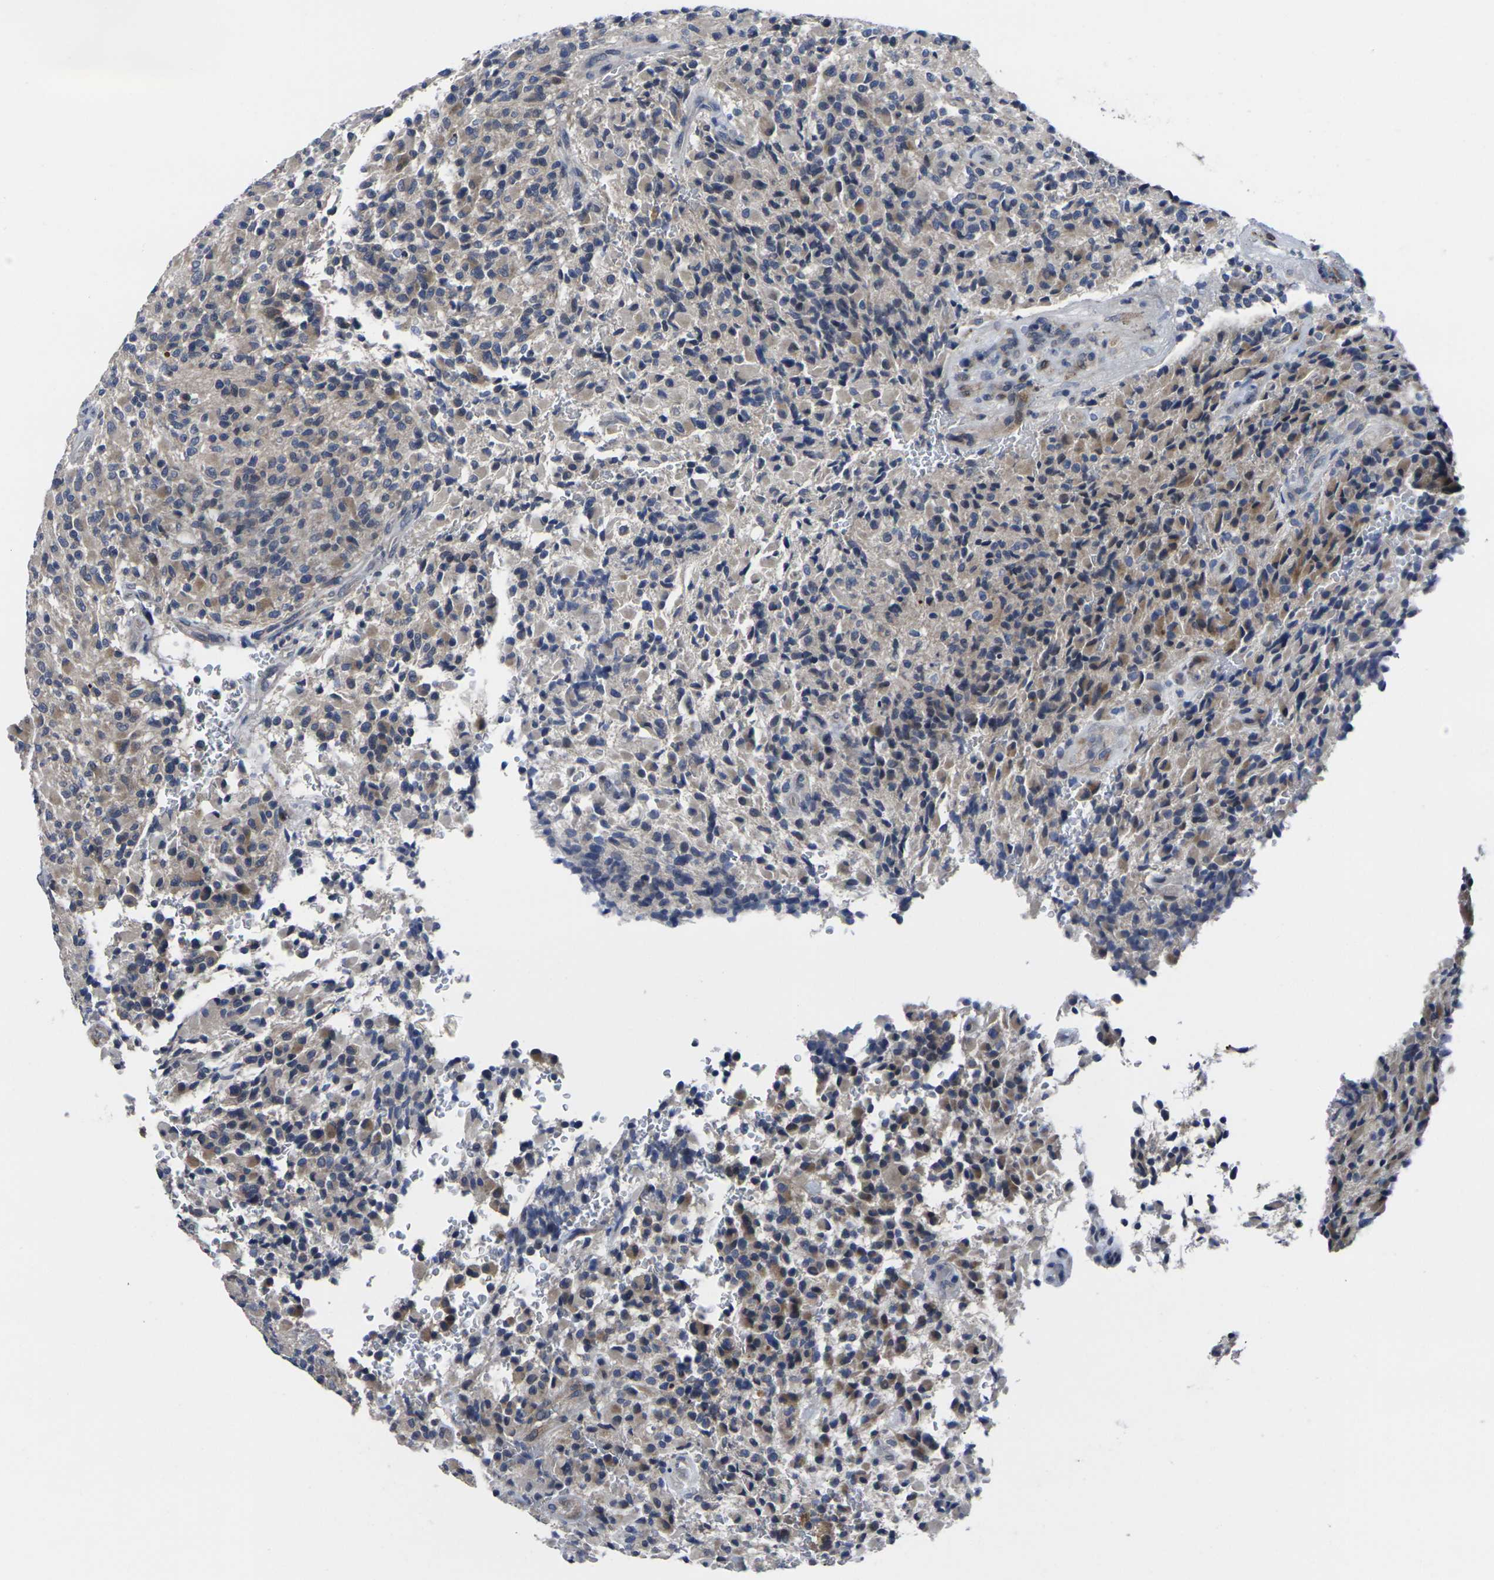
{"staining": {"intensity": "moderate", "quantity": "25%-75%", "location": "cytoplasmic/membranous"}, "tissue": "glioma", "cell_type": "Tumor cells", "image_type": "cancer", "snomed": [{"axis": "morphology", "description": "Glioma, malignant, High grade"}, {"axis": "topography", "description": "Brain"}], "caption": "Tumor cells display moderate cytoplasmic/membranous positivity in approximately 25%-75% of cells in glioma.", "gene": "CYP2C8", "patient": {"sex": "male", "age": 71}}